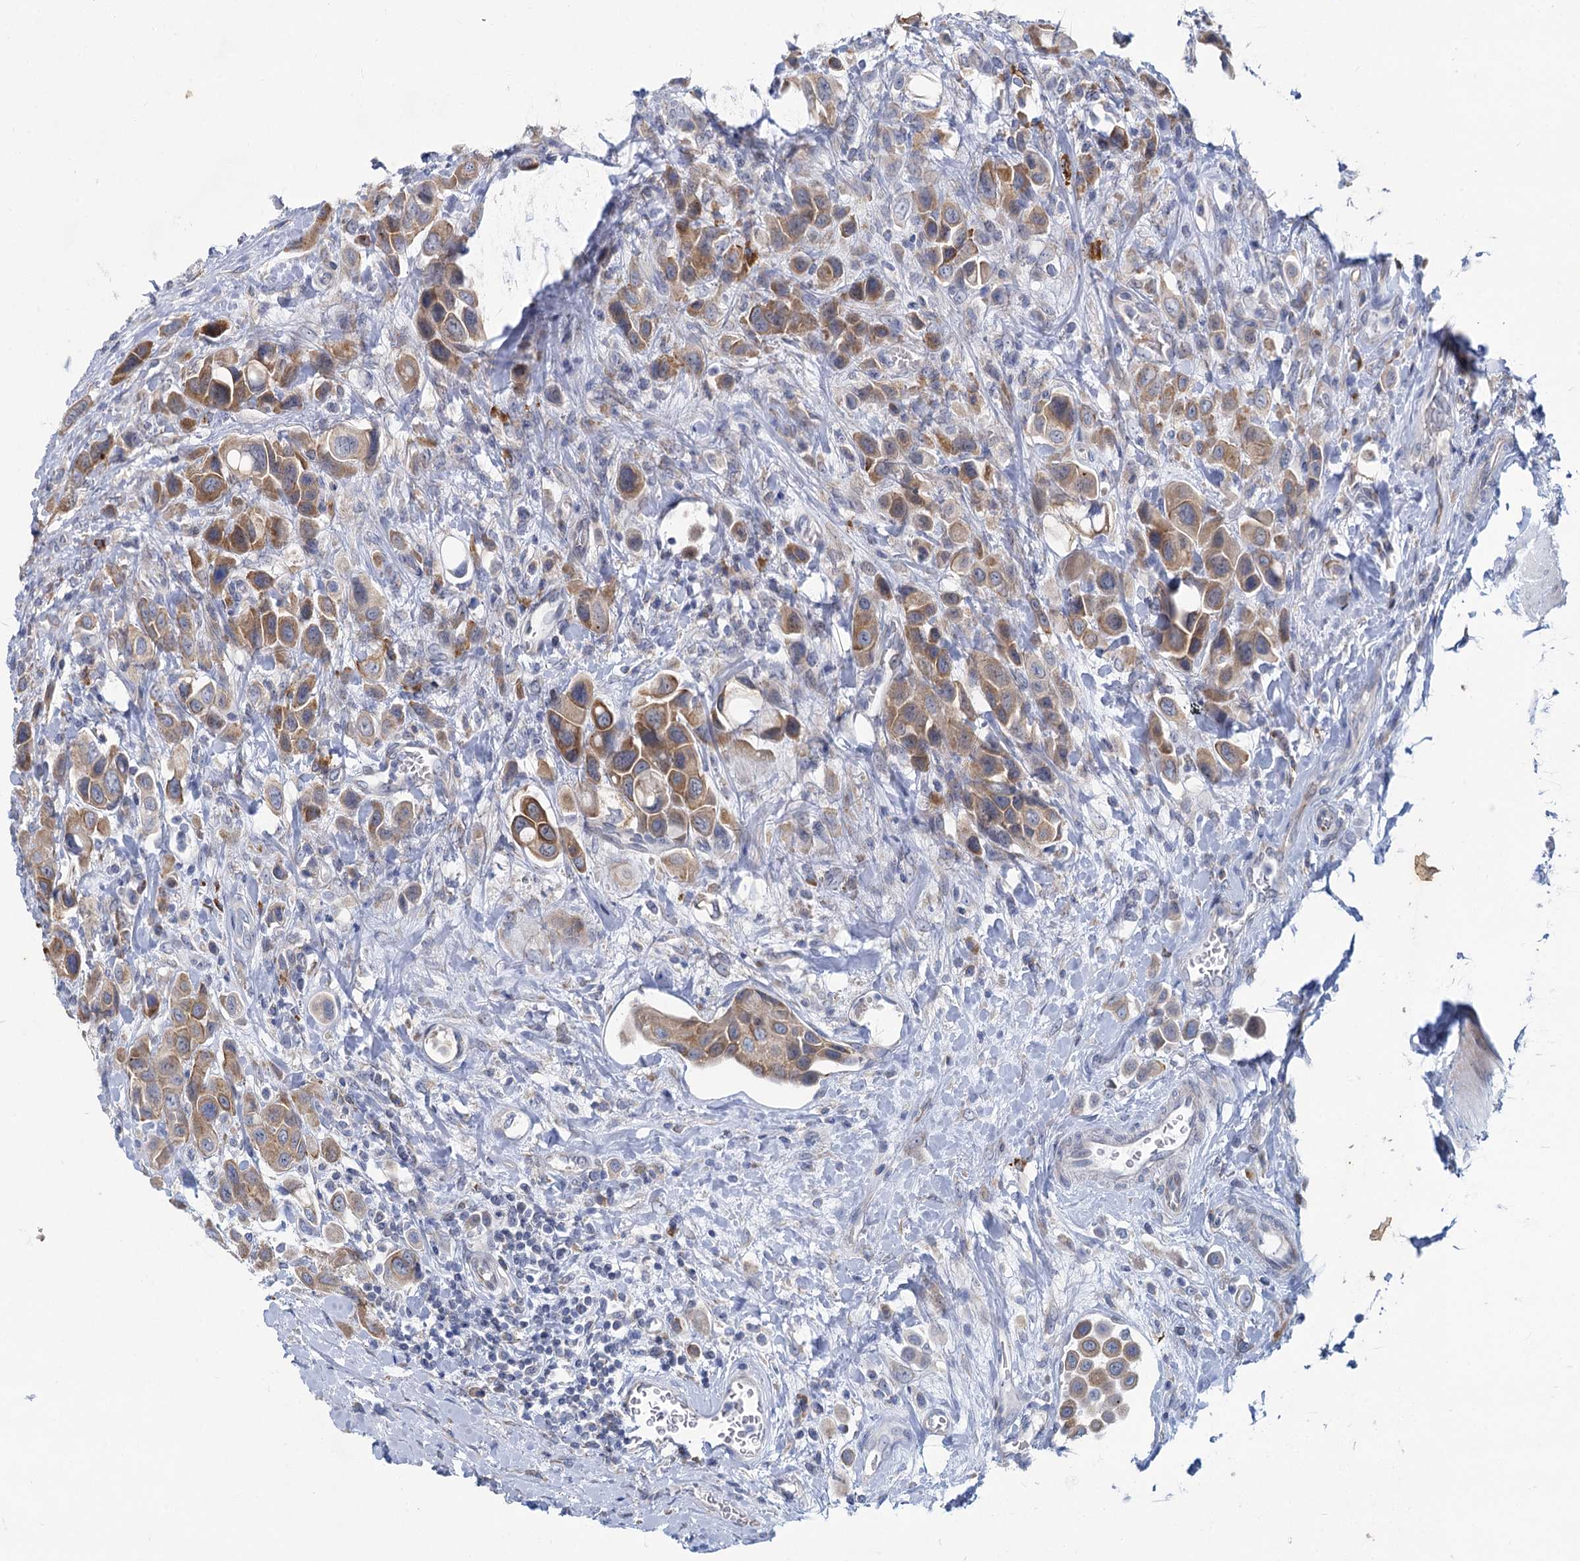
{"staining": {"intensity": "moderate", "quantity": ">75%", "location": "cytoplasmic/membranous"}, "tissue": "urothelial cancer", "cell_type": "Tumor cells", "image_type": "cancer", "snomed": [{"axis": "morphology", "description": "Urothelial carcinoma, High grade"}, {"axis": "topography", "description": "Urinary bladder"}], "caption": "Urothelial cancer stained with DAB immunohistochemistry (IHC) demonstrates medium levels of moderate cytoplasmic/membranous staining in approximately >75% of tumor cells.", "gene": "PRSS35", "patient": {"sex": "male", "age": 50}}